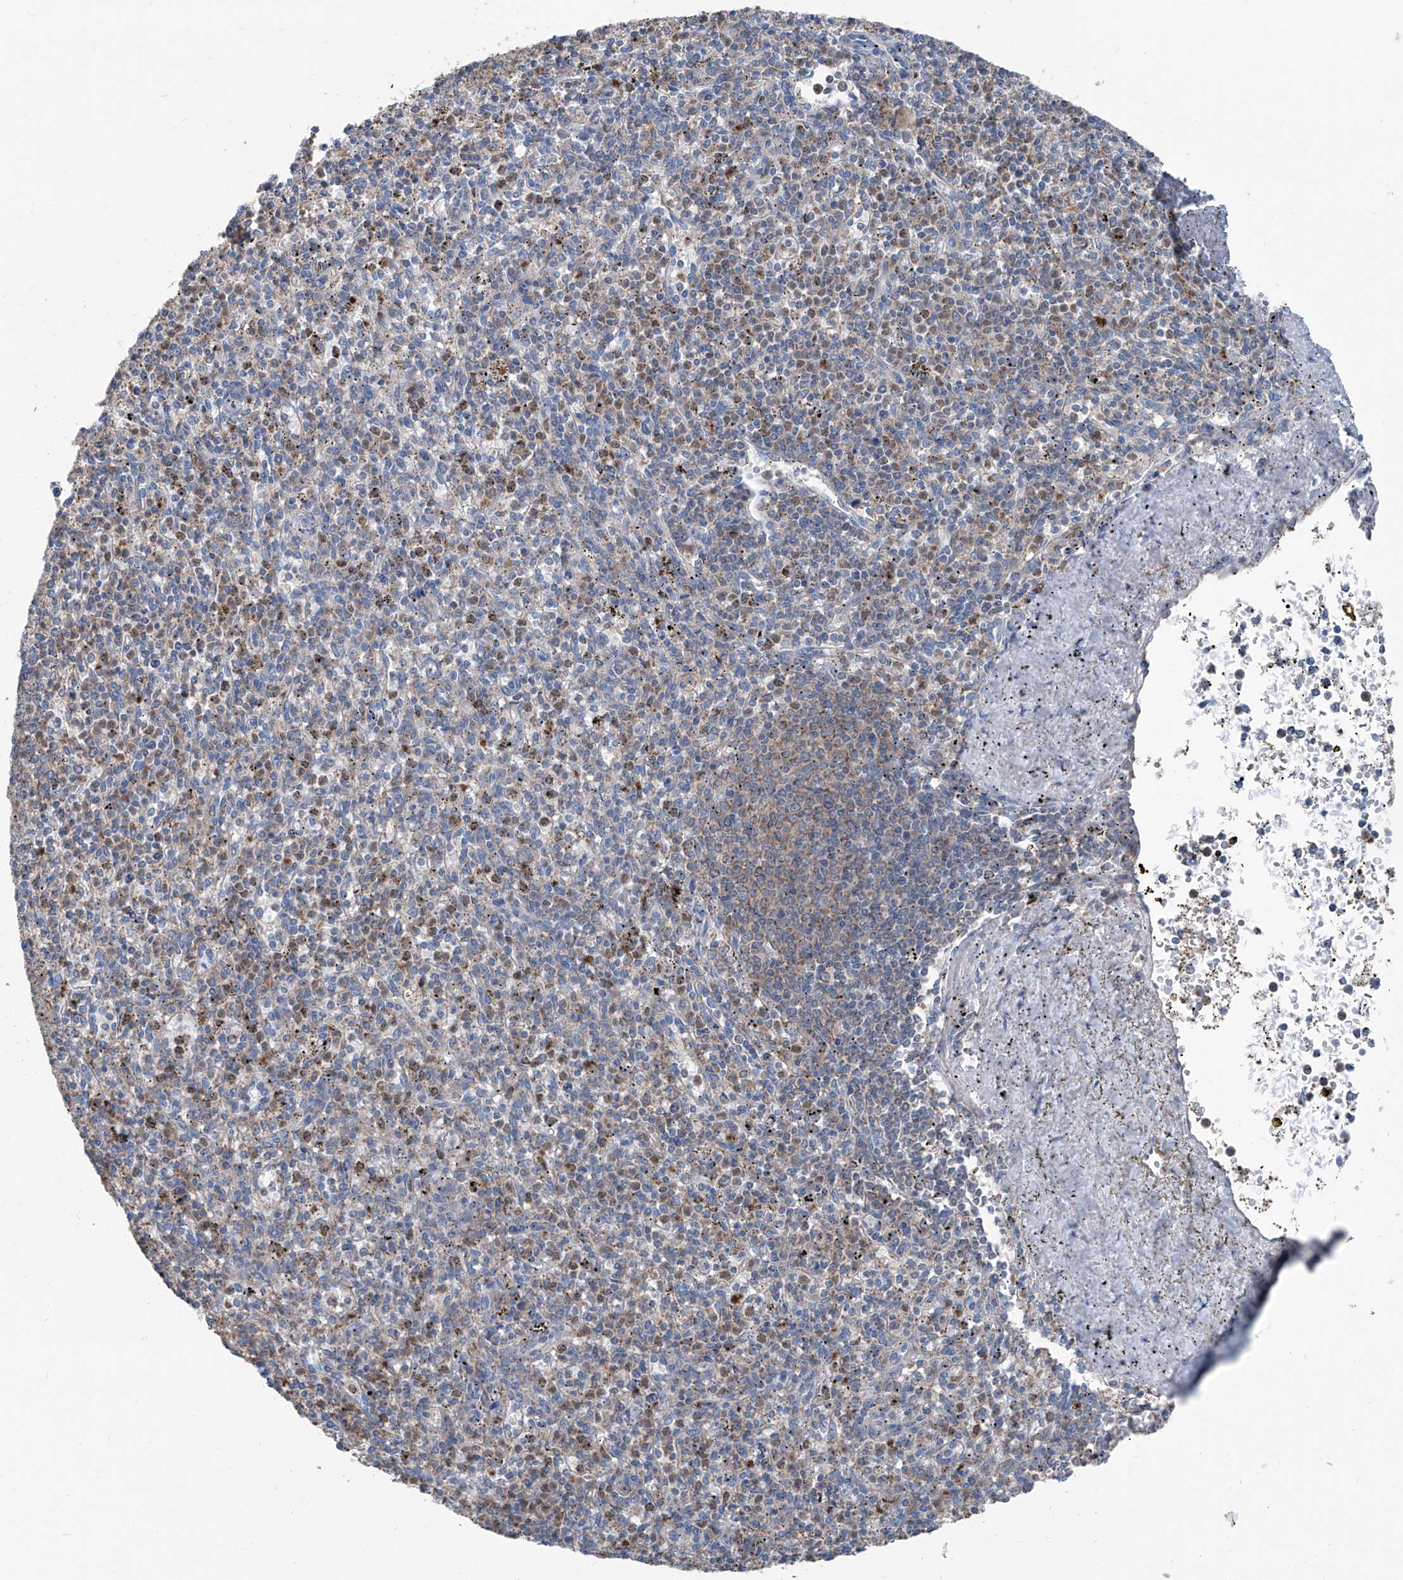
{"staining": {"intensity": "weak", "quantity": "25%-75%", "location": "cytoplasmic/membranous"}, "tissue": "spleen", "cell_type": "Cells in red pulp", "image_type": "normal", "snomed": [{"axis": "morphology", "description": "Normal tissue, NOS"}, {"axis": "topography", "description": "Spleen"}], "caption": "An IHC histopathology image of normal tissue is shown. Protein staining in brown highlights weak cytoplasmic/membranous positivity in spleen within cells in red pulp. The staining is performed using DAB brown chromogen to label protein expression. The nuclei are counter-stained blue using hematoxylin.", "gene": "GPAT3", "patient": {"sex": "male", "age": 72}}